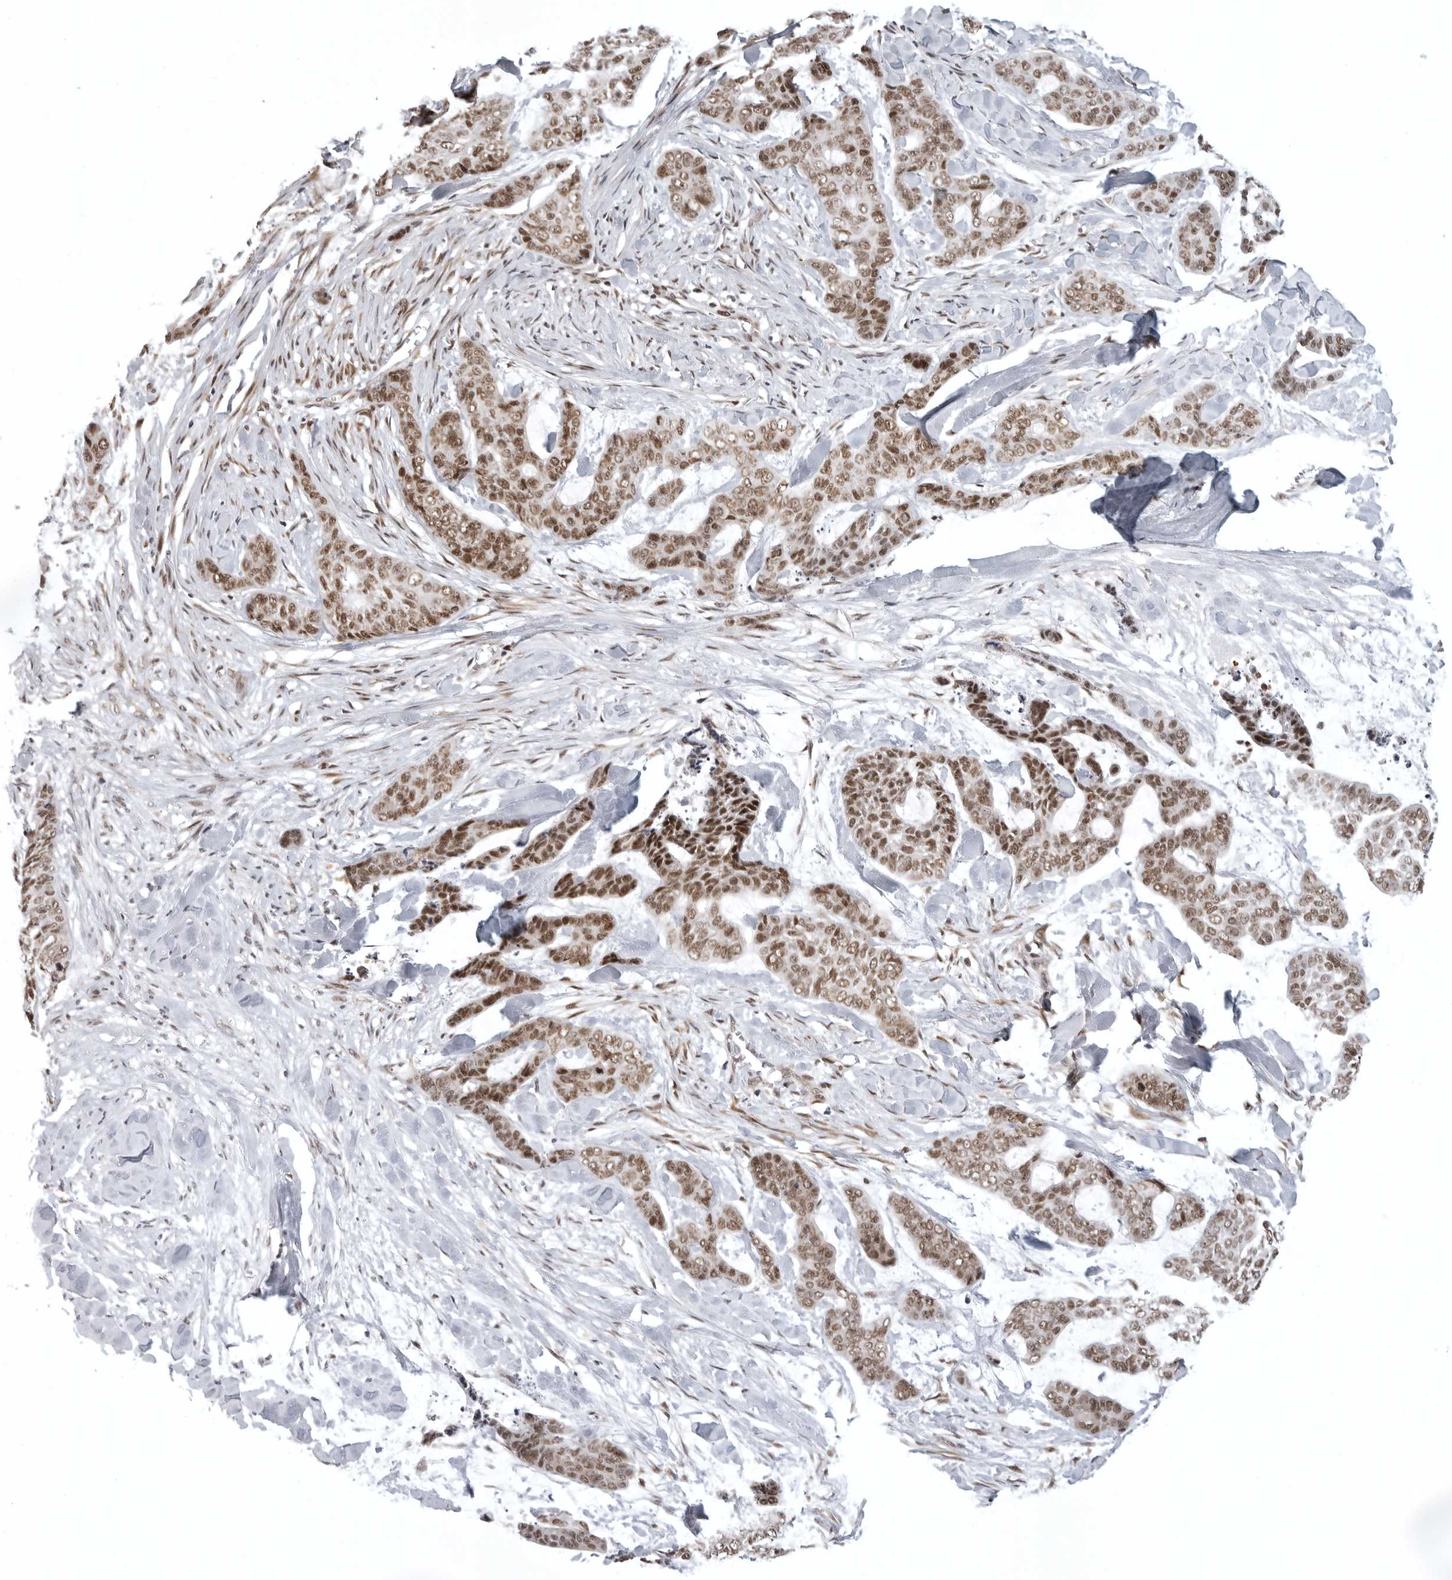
{"staining": {"intensity": "moderate", "quantity": ">75%", "location": "nuclear"}, "tissue": "skin cancer", "cell_type": "Tumor cells", "image_type": "cancer", "snomed": [{"axis": "morphology", "description": "Basal cell carcinoma"}, {"axis": "topography", "description": "Skin"}], "caption": "Immunohistochemistry micrograph of skin basal cell carcinoma stained for a protein (brown), which shows medium levels of moderate nuclear staining in about >75% of tumor cells.", "gene": "PRDM10", "patient": {"sex": "female", "age": 64}}